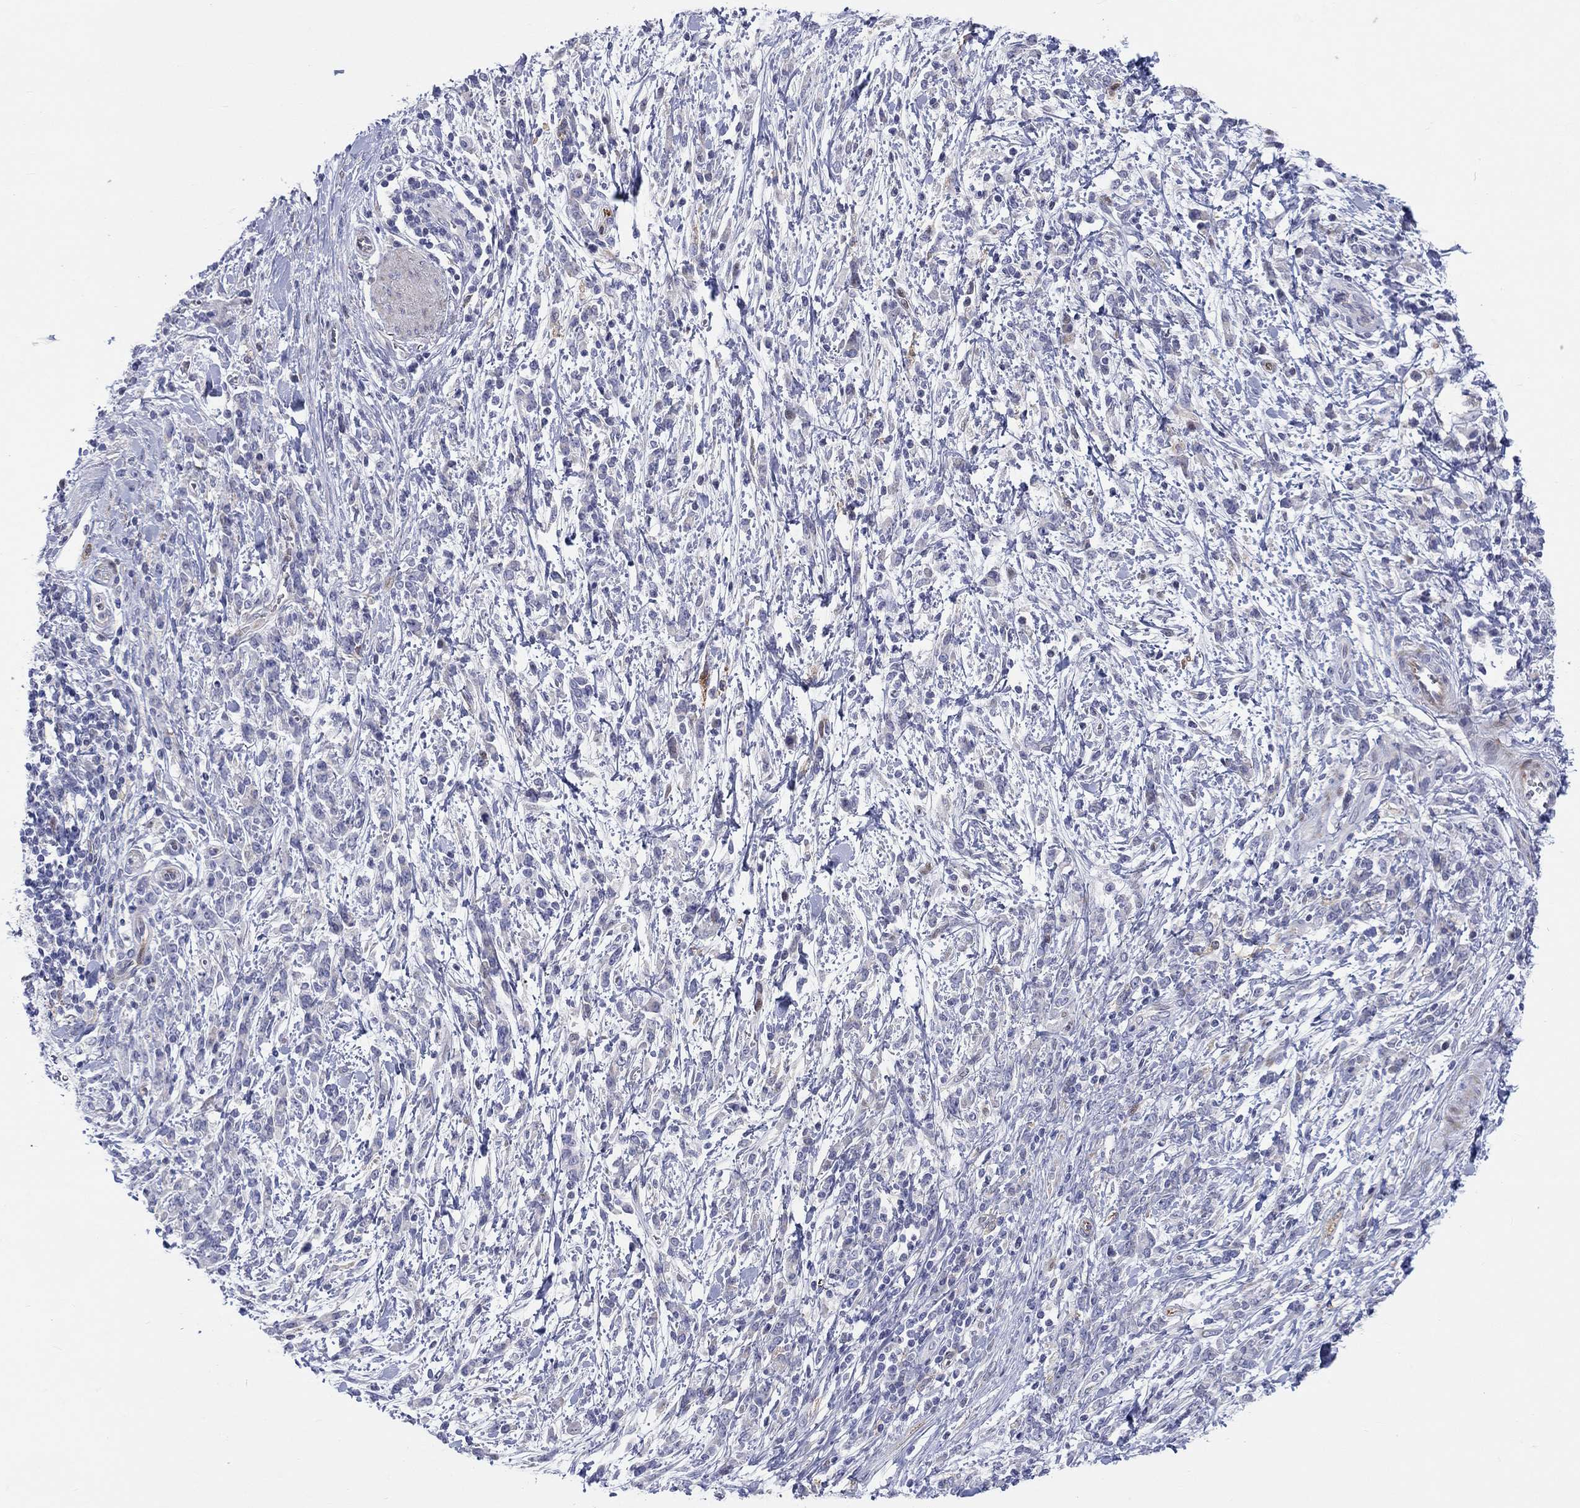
{"staining": {"intensity": "negative", "quantity": "none", "location": "none"}, "tissue": "stomach cancer", "cell_type": "Tumor cells", "image_type": "cancer", "snomed": [{"axis": "morphology", "description": "Adenocarcinoma, NOS"}, {"axis": "topography", "description": "Stomach"}], "caption": "Immunohistochemistry of human stomach cancer exhibits no positivity in tumor cells. Nuclei are stained in blue.", "gene": "ARHGAP36", "patient": {"sex": "female", "age": 57}}